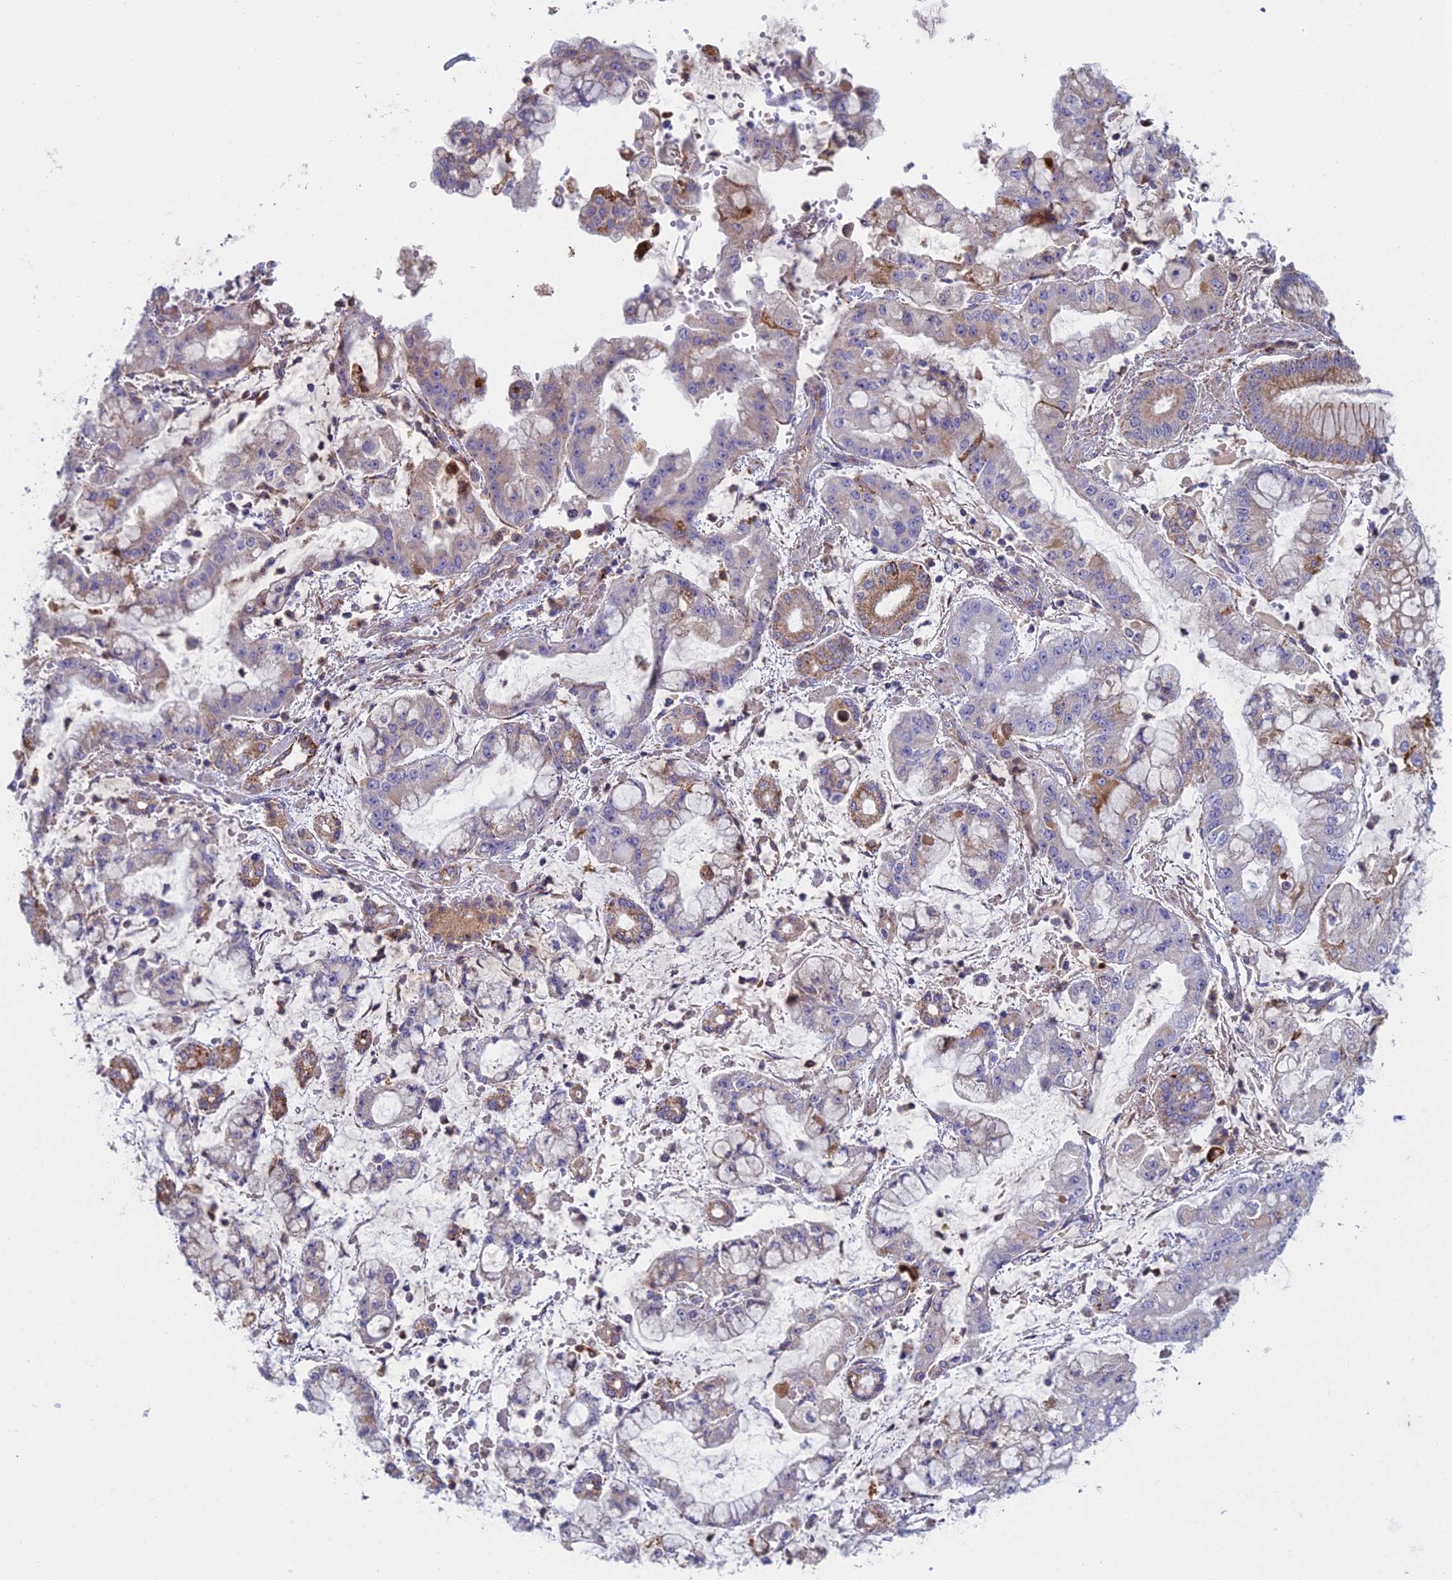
{"staining": {"intensity": "moderate", "quantity": "<25%", "location": "cytoplasmic/membranous"}, "tissue": "stomach cancer", "cell_type": "Tumor cells", "image_type": "cancer", "snomed": [{"axis": "morphology", "description": "Adenocarcinoma, NOS"}, {"axis": "topography", "description": "Stomach"}], "caption": "Brown immunohistochemical staining in adenocarcinoma (stomach) demonstrates moderate cytoplasmic/membranous positivity in about <25% of tumor cells. (DAB IHC, brown staining for protein, blue staining for nuclei).", "gene": "IFTAP", "patient": {"sex": "male", "age": 76}}